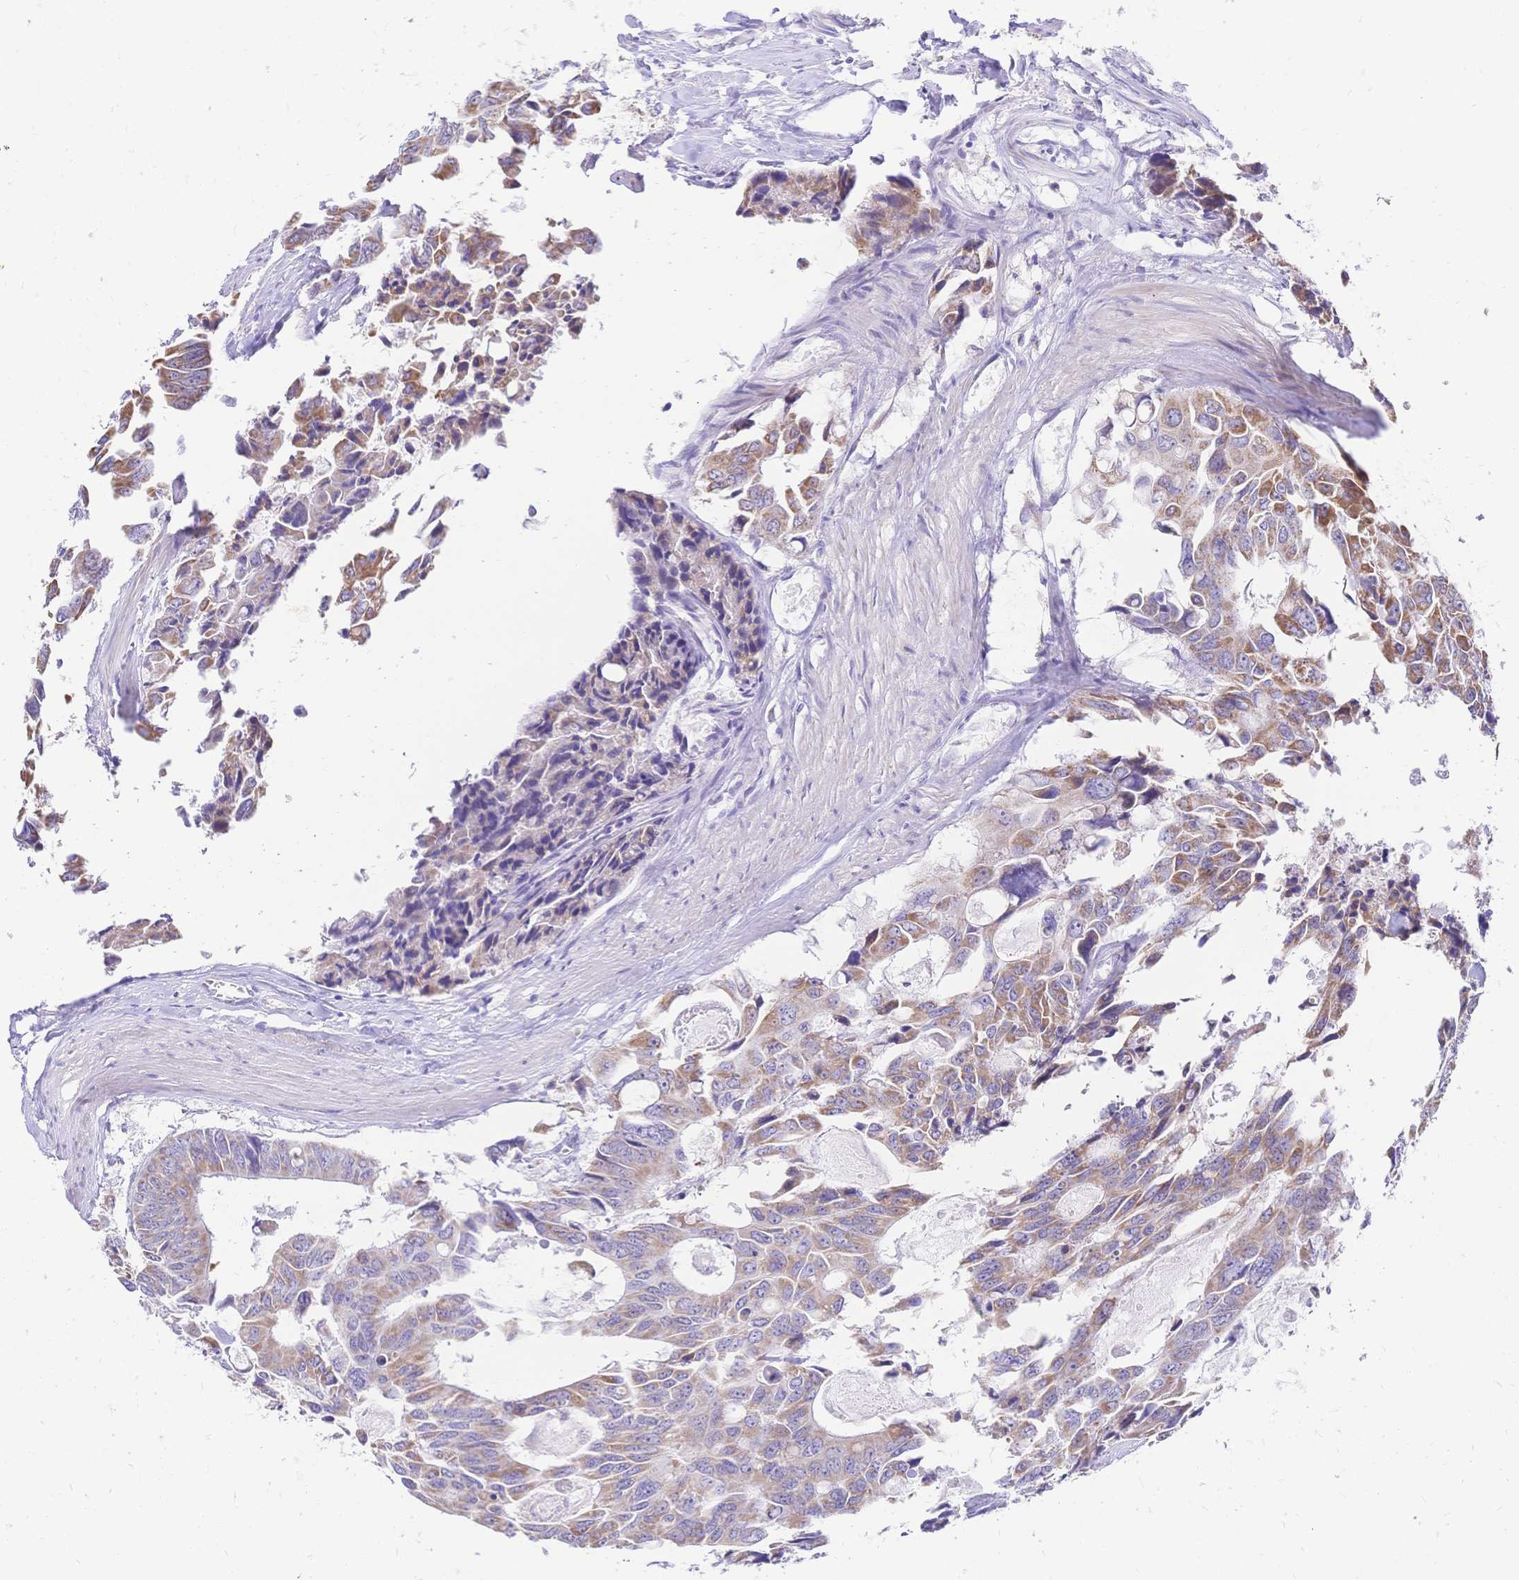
{"staining": {"intensity": "moderate", "quantity": "25%-75%", "location": "cytoplasmic/membranous"}, "tissue": "colorectal cancer", "cell_type": "Tumor cells", "image_type": "cancer", "snomed": [{"axis": "morphology", "description": "Adenocarcinoma, NOS"}, {"axis": "topography", "description": "Rectum"}], "caption": "Approximately 25%-75% of tumor cells in human colorectal adenocarcinoma show moderate cytoplasmic/membranous protein staining as visualized by brown immunohistochemical staining.", "gene": "CLEC18B", "patient": {"sex": "male", "age": 76}}